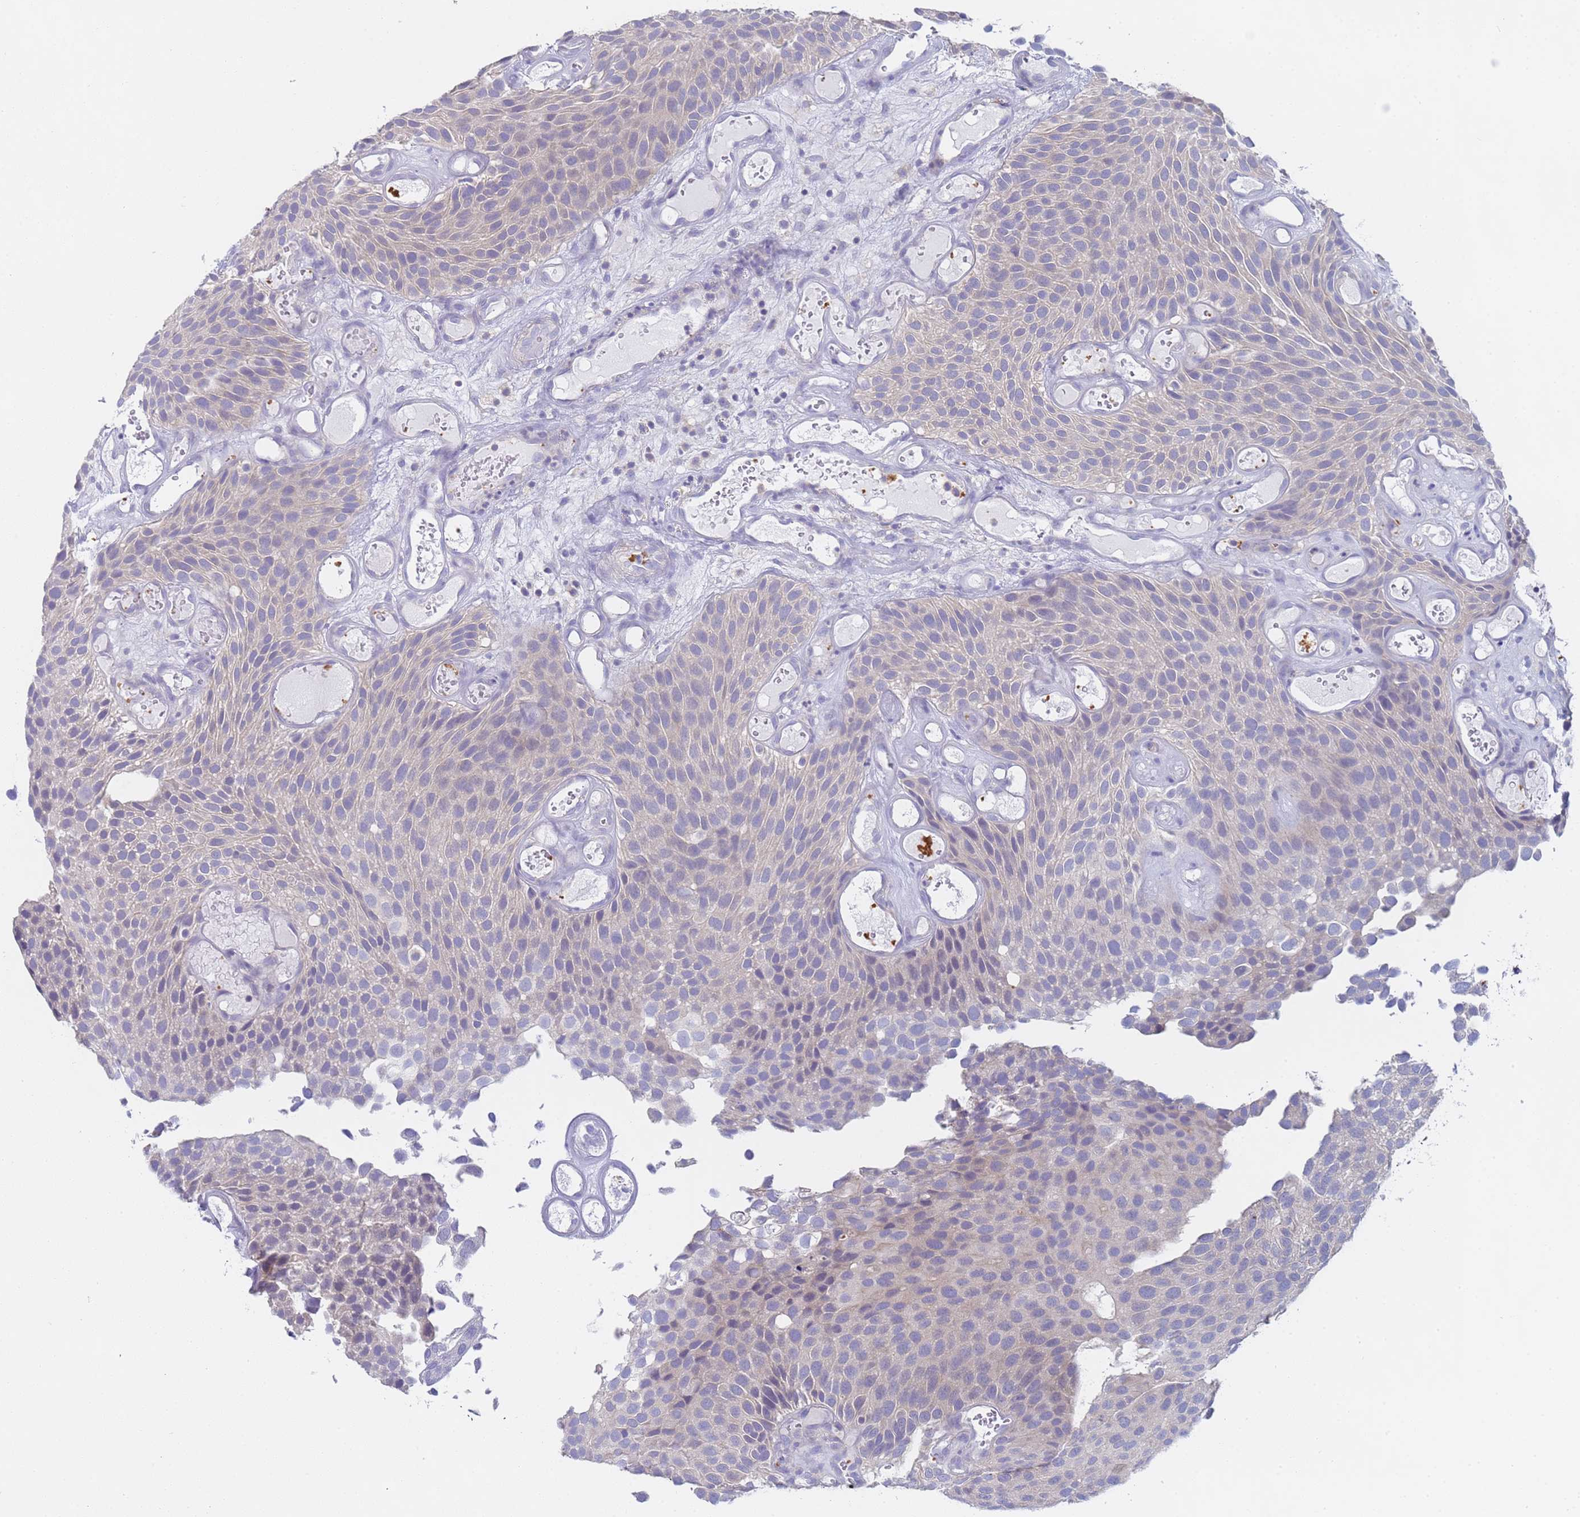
{"staining": {"intensity": "negative", "quantity": "none", "location": "none"}, "tissue": "urothelial cancer", "cell_type": "Tumor cells", "image_type": "cancer", "snomed": [{"axis": "morphology", "description": "Urothelial carcinoma, Low grade"}, {"axis": "topography", "description": "Urinary bladder"}], "caption": "DAB immunohistochemical staining of urothelial carcinoma (low-grade) exhibits no significant positivity in tumor cells. (Brightfield microscopy of DAB (3,3'-diaminobenzidine) IHC at high magnification).", "gene": "CAPN7", "patient": {"sex": "male", "age": 89}}